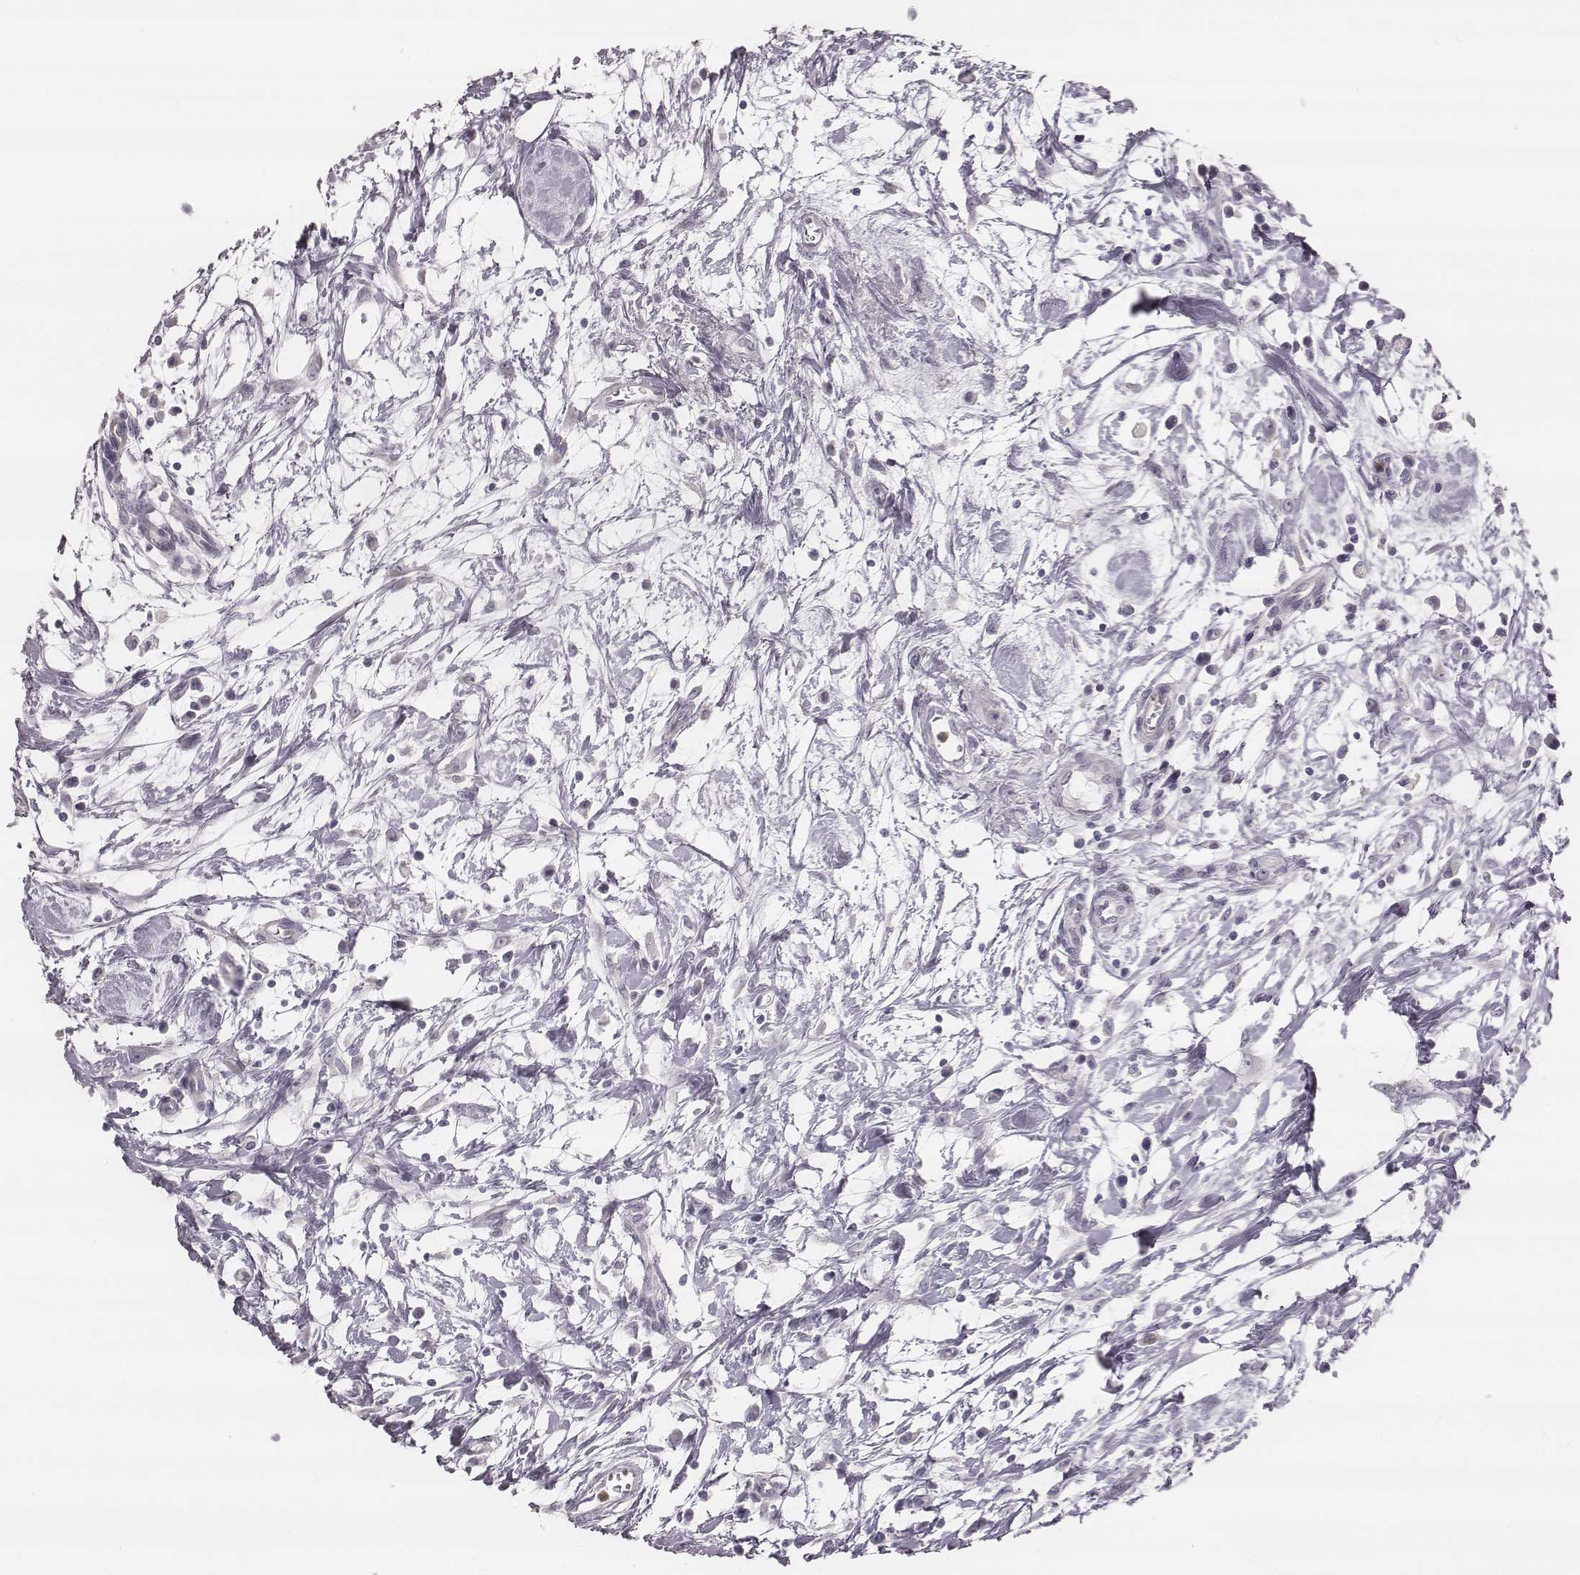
{"staining": {"intensity": "negative", "quantity": "none", "location": "none"}, "tissue": "testis cancer", "cell_type": "Tumor cells", "image_type": "cancer", "snomed": [{"axis": "morphology", "description": "Carcinoma, Embryonal, NOS"}, {"axis": "morphology", "description": "Teratoma, malignant, NOS"}, {"axis": "topography", "description": "Testis"}], "caption": "Immunohistochemistry (IHC) histopathology image of testis cancer (teratoma (malignant)) stained for a protein (brown), which exhibits no expression in tumor cells.", "gene": "KCNJ12", "patient": {"sex": "male", "age": 44}}